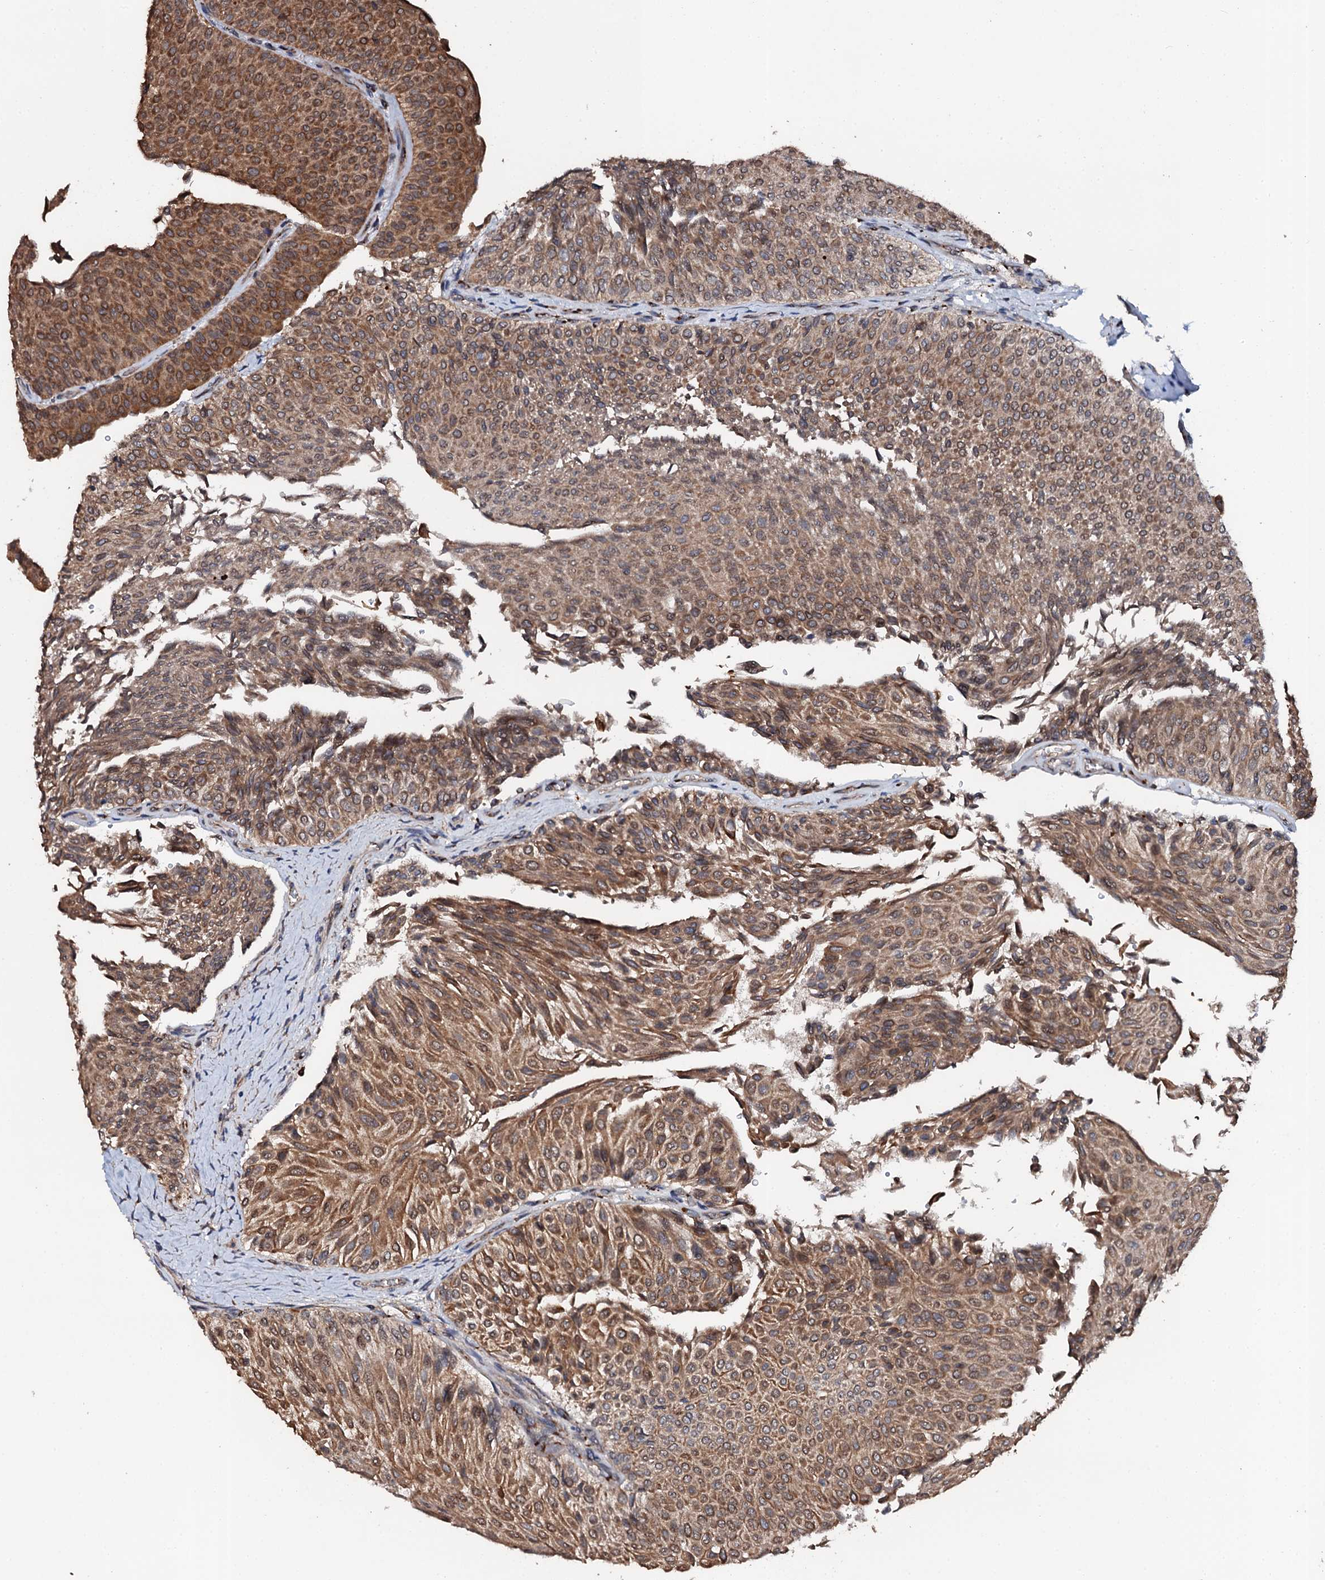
{"staining": {"intensity": "moderate", "quantity": ">75%", "location": "cytoplasmic/membranous,nuclear"}, "tissue": "urothelial cancer", "cell_type": "Tumor cells", "image_type": "cancer", "snomed": [{"axis": "morphology", "description": "Urothelial carcinoma, Low grade"}, {"axis": "topography", "description": "Urinary bladder"}], "caption": "Urothelial carcinoma (low-grade) was stained to show a protein in brown. There is medium levels of moderate cytoplasmic/membranous and nuclear staining in approximately >75% of tumor cells. (DAB = brown stain, brightfield microscopy at high magnification).", "gene": "GLCE", "patient": {"sex": "male", "age": 78}}